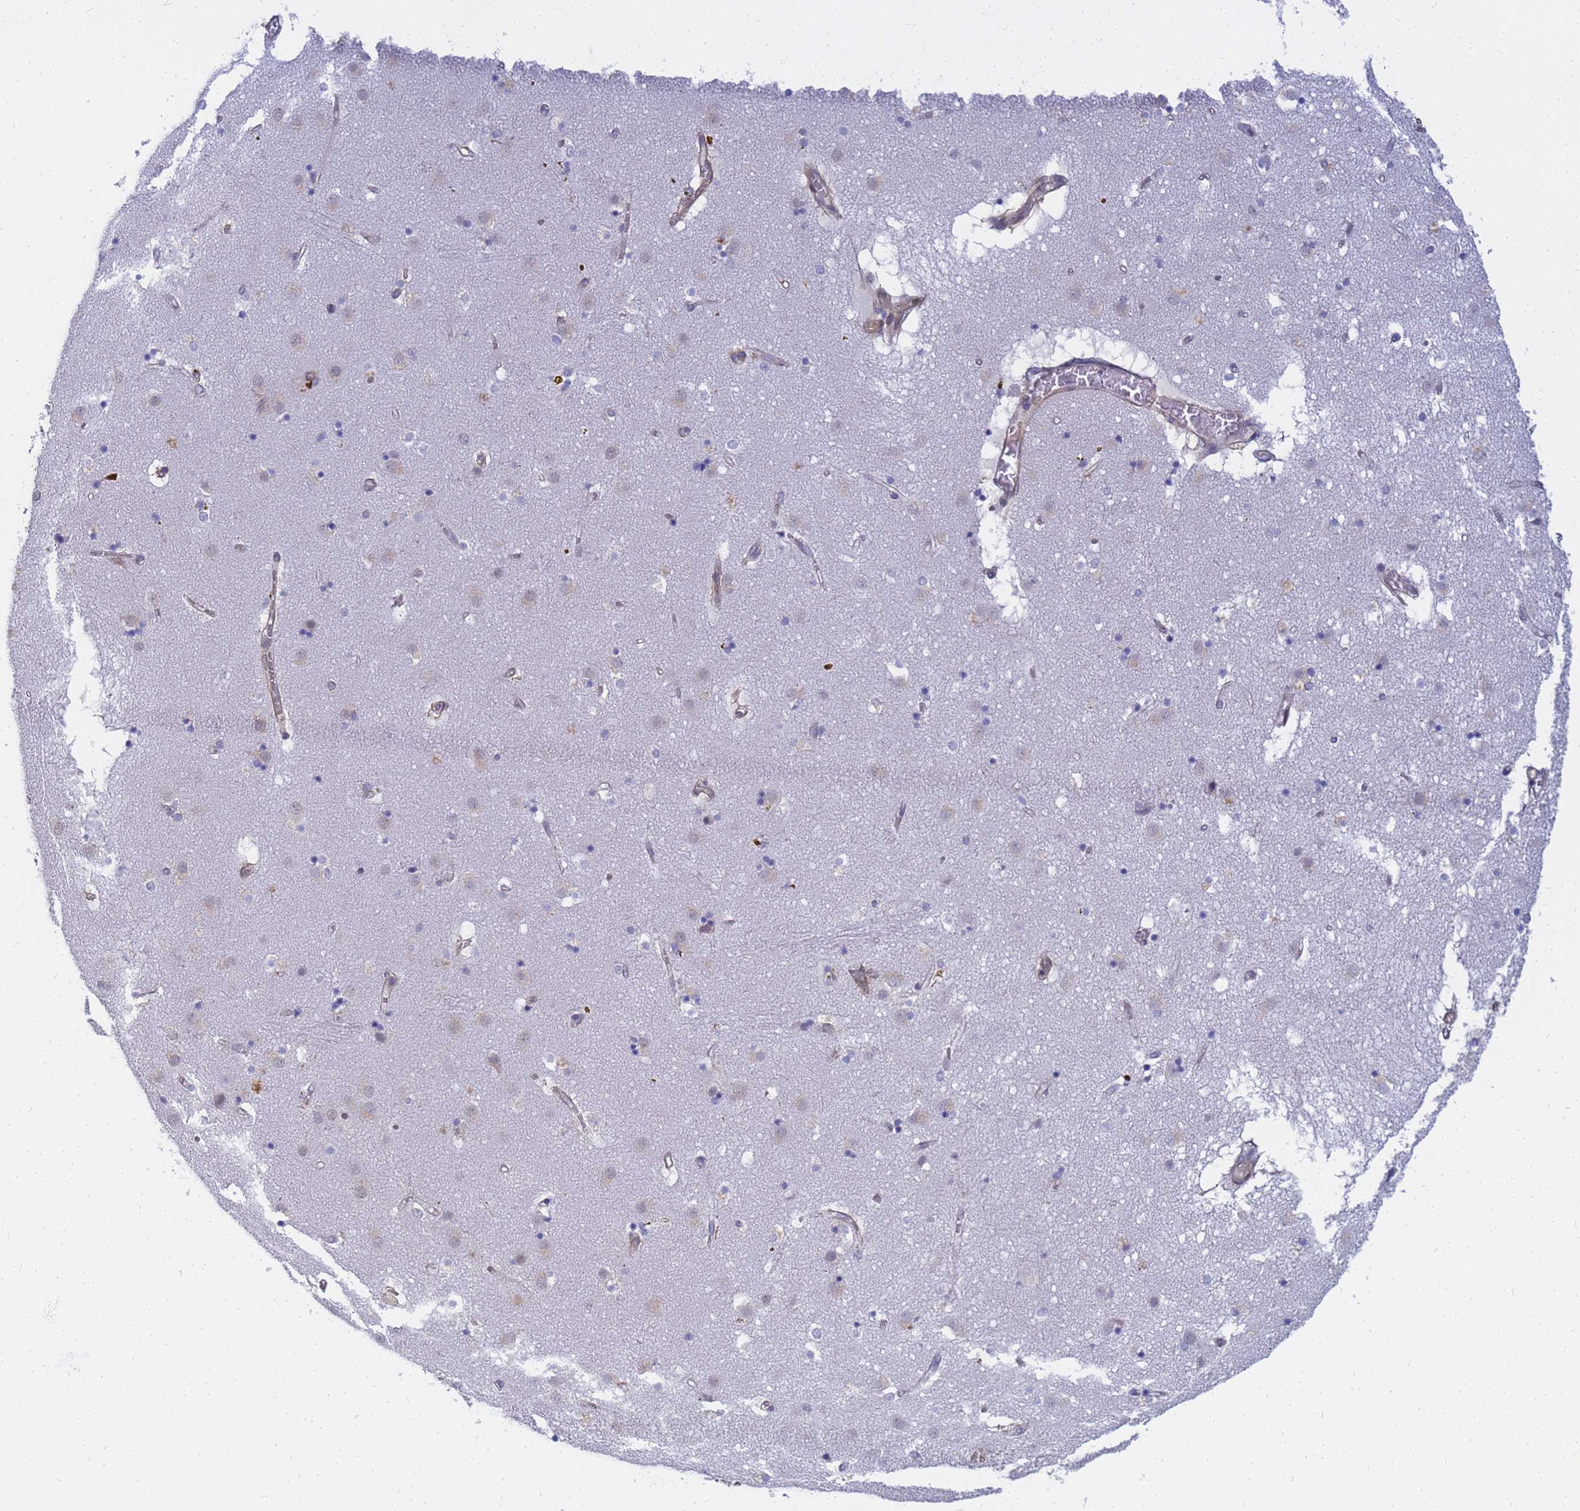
{"staining": {"intensity": "negative", "quantity": "none", "location": "none"}, "tissue": "caudate", "cell_type": "Glial cells", "image_type": "normal", "snomed": [{"axis": "morphology", "description": "Normal tissue, NOS"}, {"axis": "topography", "description": "Lateral ventricle wall"}], "caption": "This is a micrograph of immunohistochemistry (IHC) staining of normal caudate, which shows no staining in glial cells.", "gene": "FAM166B", "patient": {"sex": "male", "age": 70}}